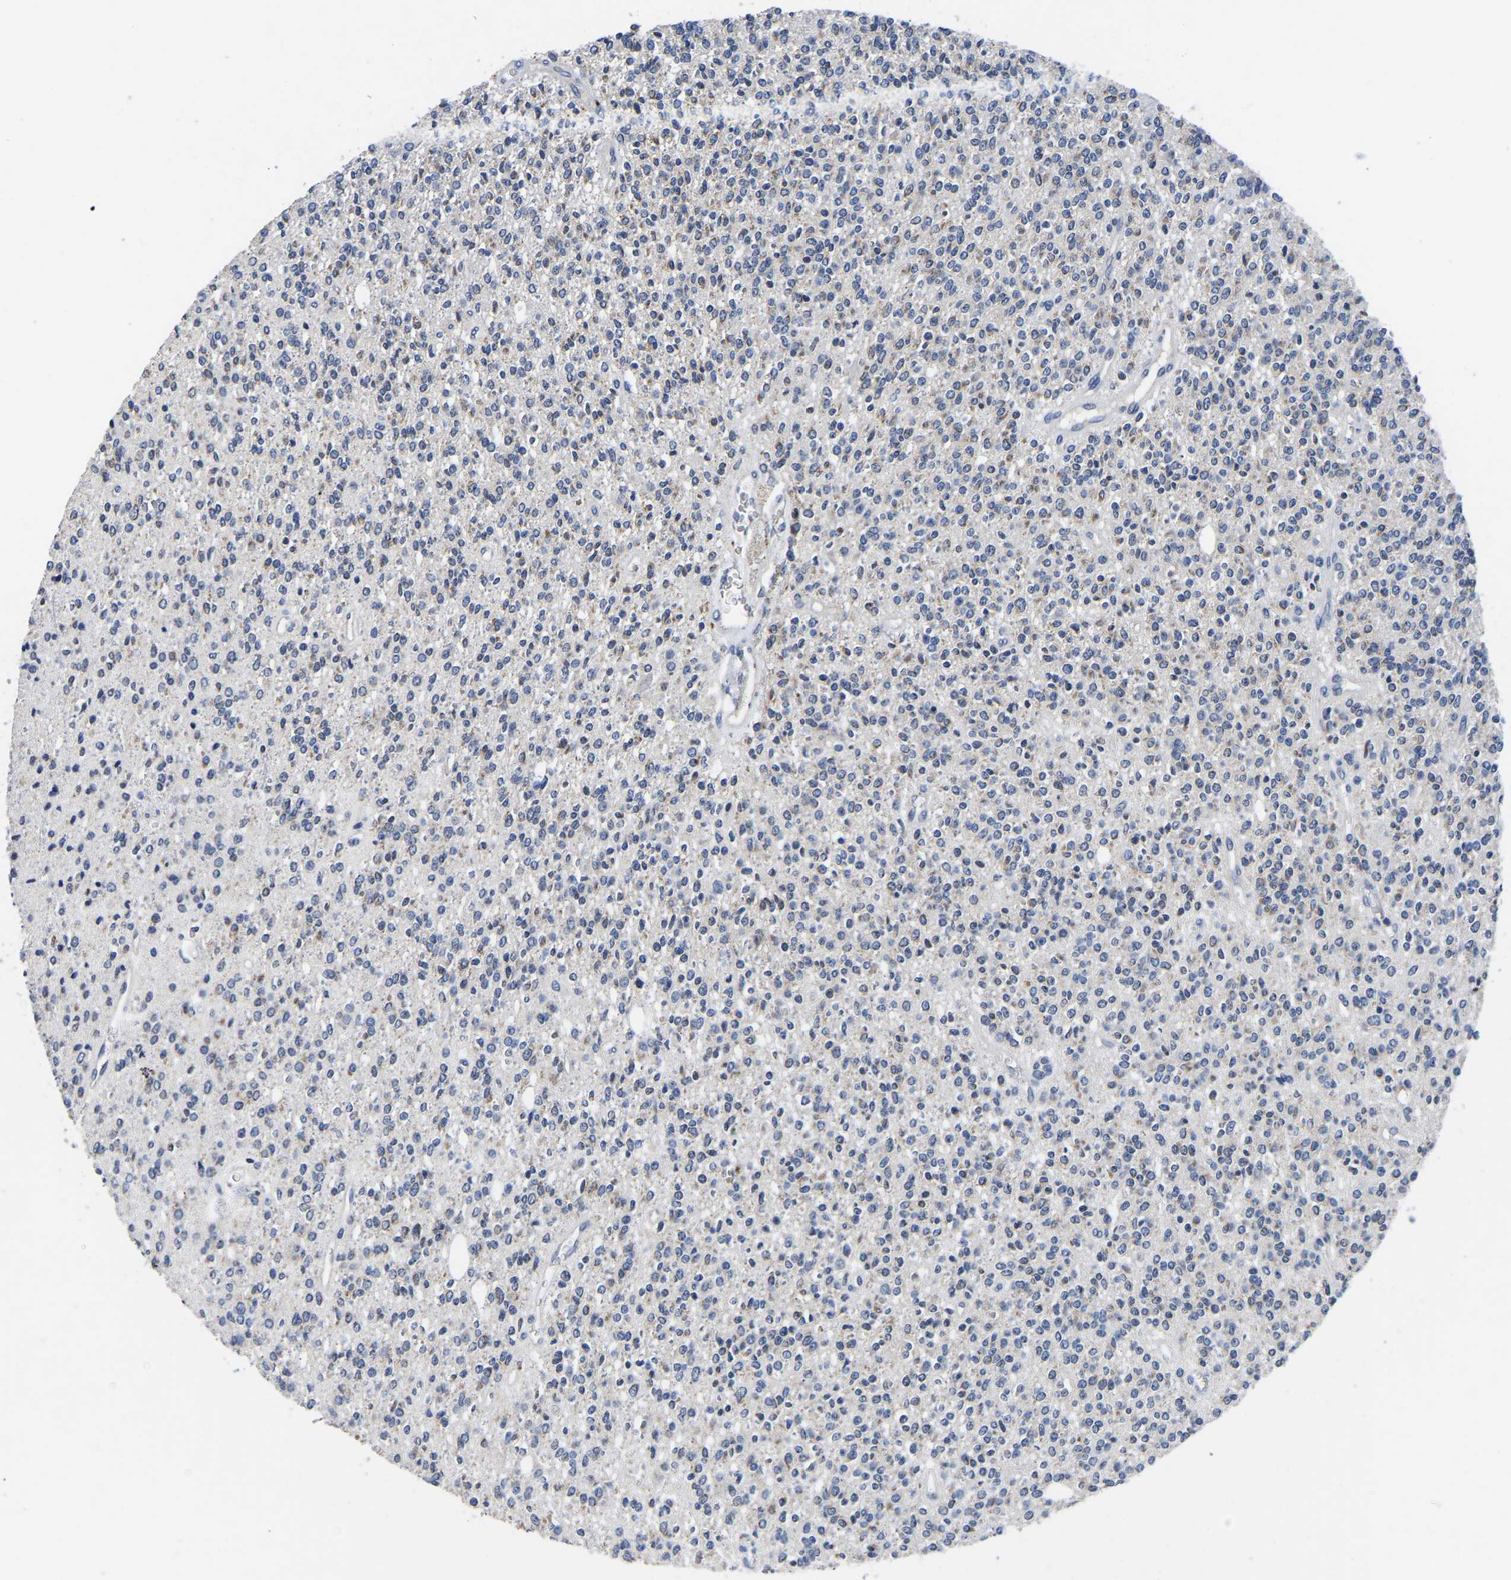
{"staining": {"intensity": "weak", "quantity": "25%-75%", "location": "cytoplasmic/membranous"}, "tissue": "glioma", "cell_type": "Tumor cells", "image_type": "cancer", "snomed": [{"axis": "morphology", "description": "Glioma, malignant, High grade"}, {"axis": "topography", "description": "Brain"}], "caption": "Glioma stained with DAB (3,3'-diaminobenzidine) IHC displays low levels of weak cytoplasmic/membranous positivity in approximately 25%-75% of tumor cells.", "gene": "FGD5", "patient": {"sex": "male", "age": 34}}